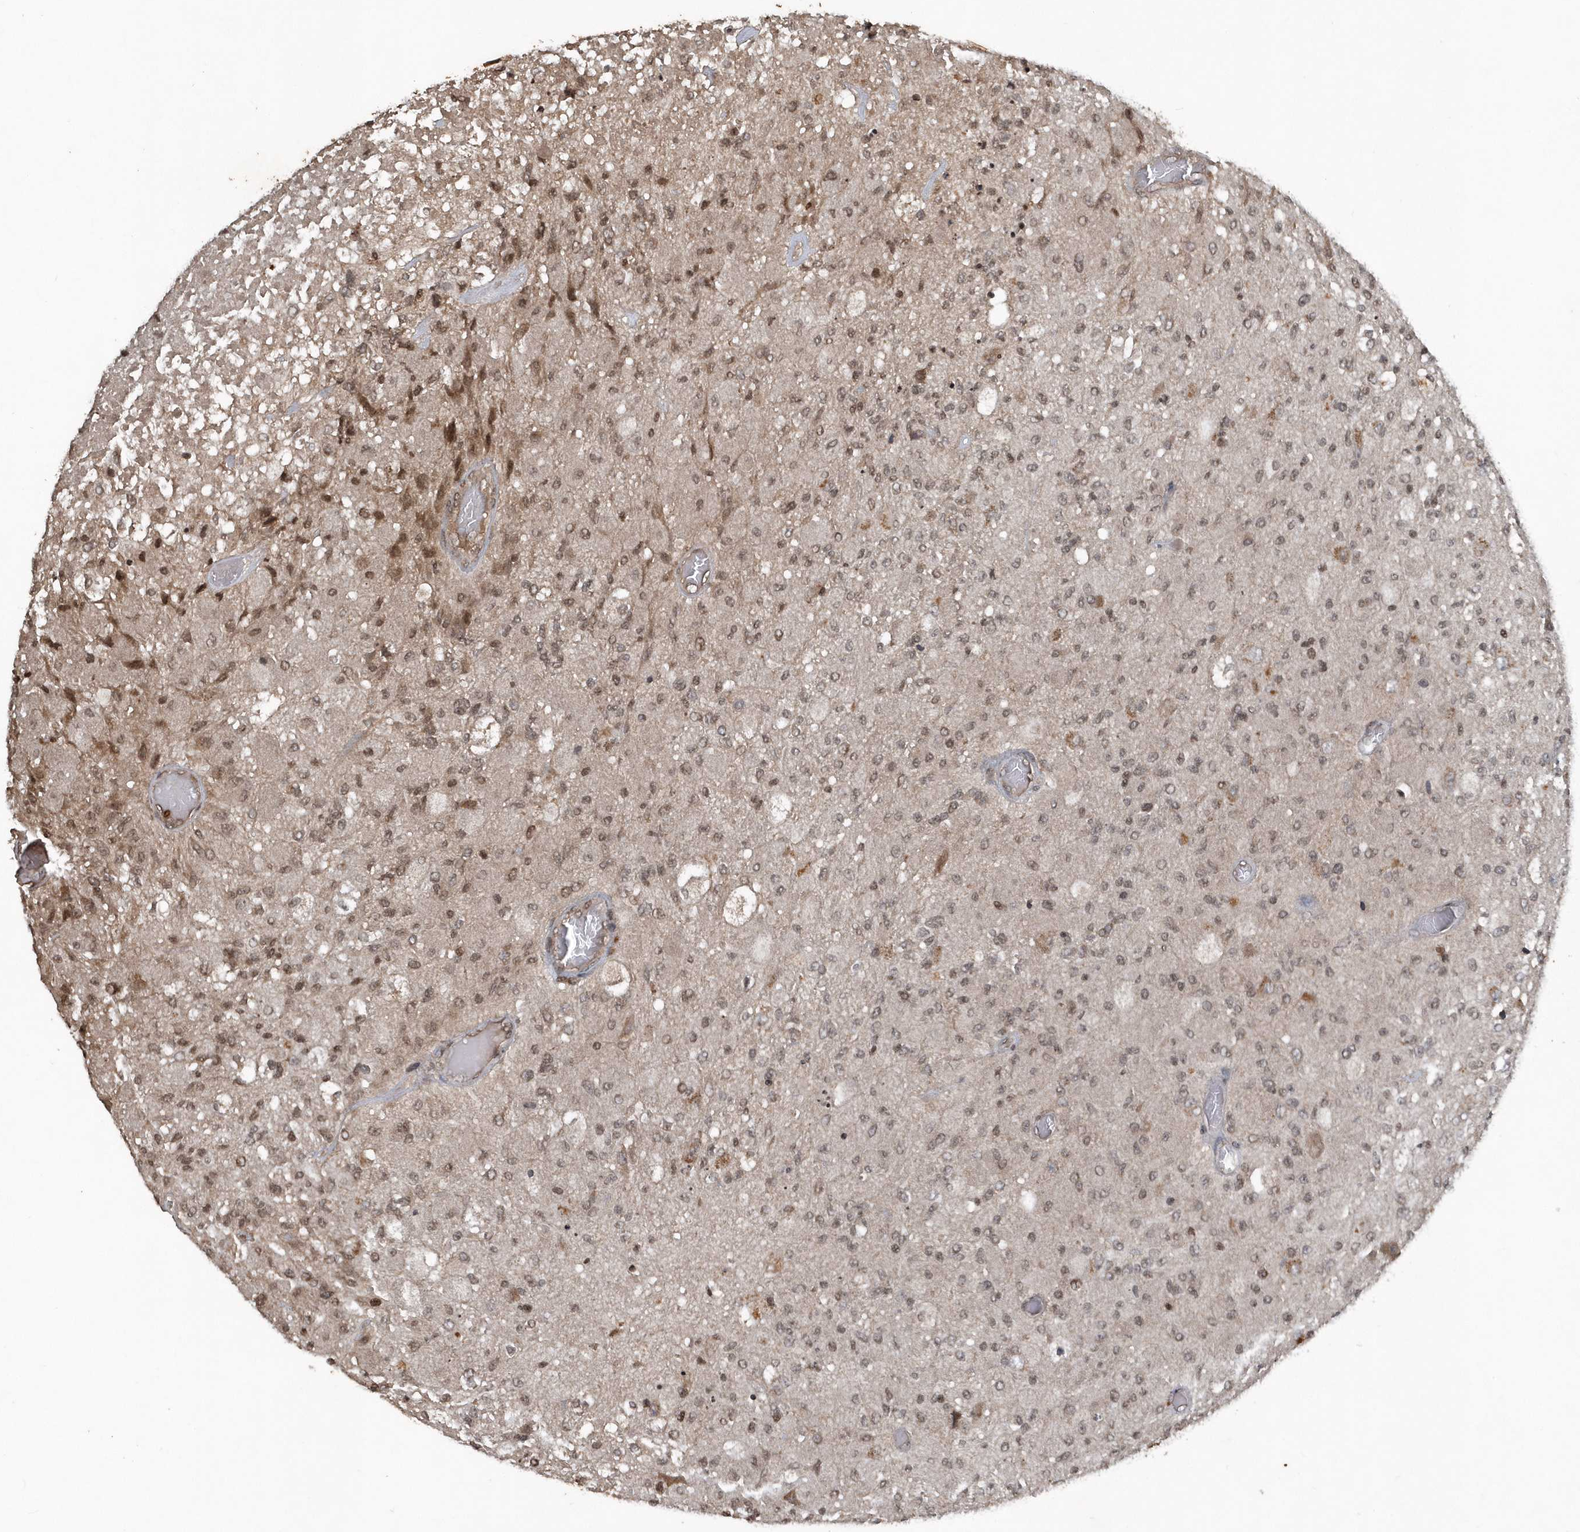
{"staining": {"intensity": "moderate", "quantity": ">75%", "location": "nuclear"}, "tissue": "glioma", "cell_type": "Tumor cells", "image_type": "cancer", "snomed": [{"axis": "morphology", "description": "Normal tissue, NOS"}, {"axis": "morphology", "description": "Glioma, malignant, High grade"}, {"axis": "topography", "description": "Cerebral cortex"}], "caption": "Glioma stained with DAB (3,3'-diaminobenzidine) immunohistochemistry (IHC) reveals medium levels of moderate nuclear staining in approximately >75% of tumor cells.", "gene": "EIF2B1", "patient": {"sex": "male", "age": 77}}